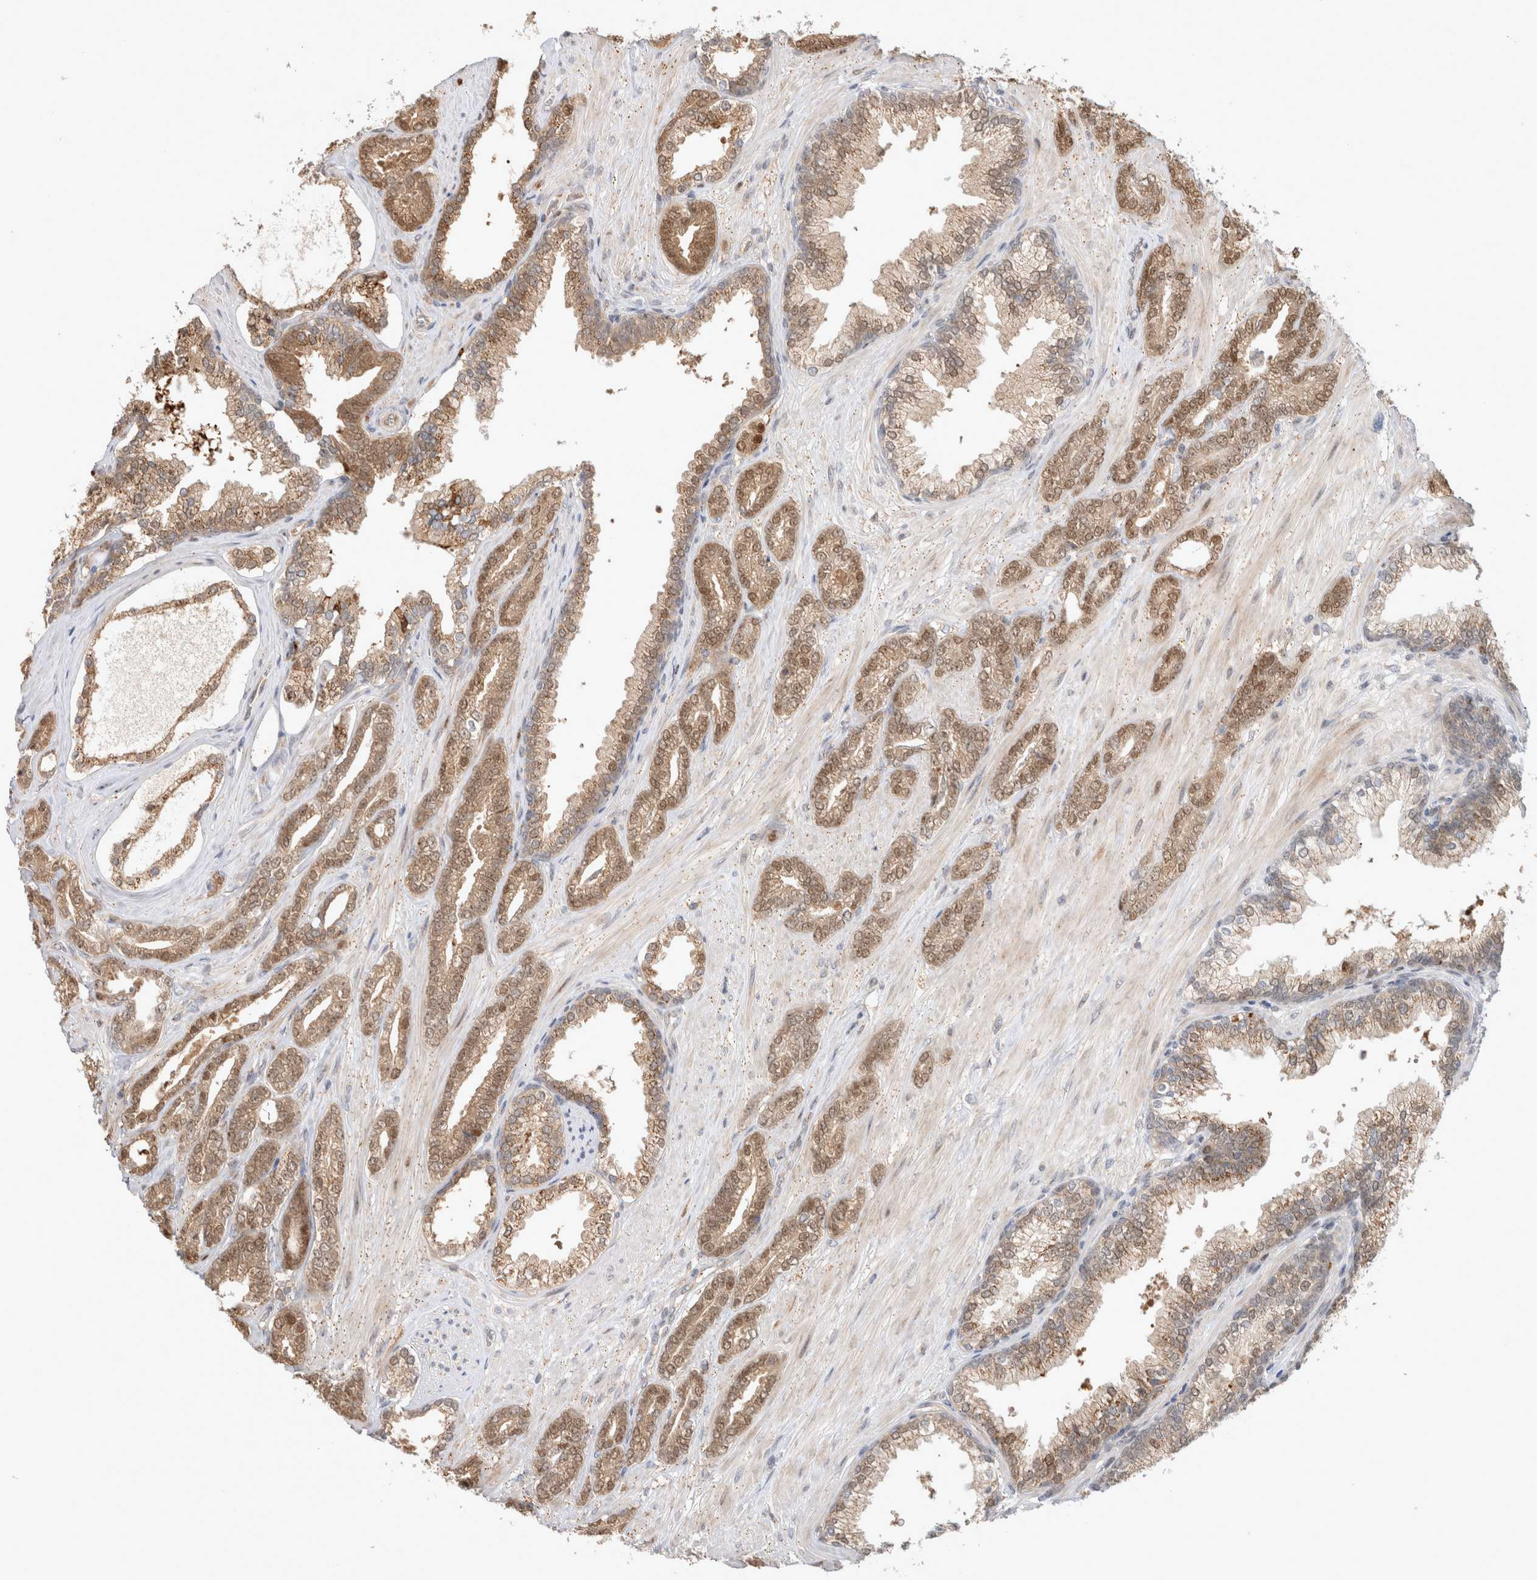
{"staining": {"intensity": "moderate", "quantity": ">75%", "location": "cytoplasmic/membranous,nuclear"}, "tissue": "prostate cancer", "cell_type": "Tumor cells", "image_type": "cancer", "snomed": [{"axis": "morphology", "description": "Adenocarcinoma, Low grade"}, {"axis": "topography", "description": "Prostate"}], "caption": "The histopathology image exhibits staining of prostate cancer, revealing moderate cytoplasmic/membranous and nuclear protein positivity (brown color) within tumor cells. The staining was performed using DAB (3,3'-diaminobenzidine), with brown indicating positive protein expression. Nuclei are stained blue with hematoxylin.", "gene": "OTUD6B", "patient": {"sex": "male", "age": 71}}